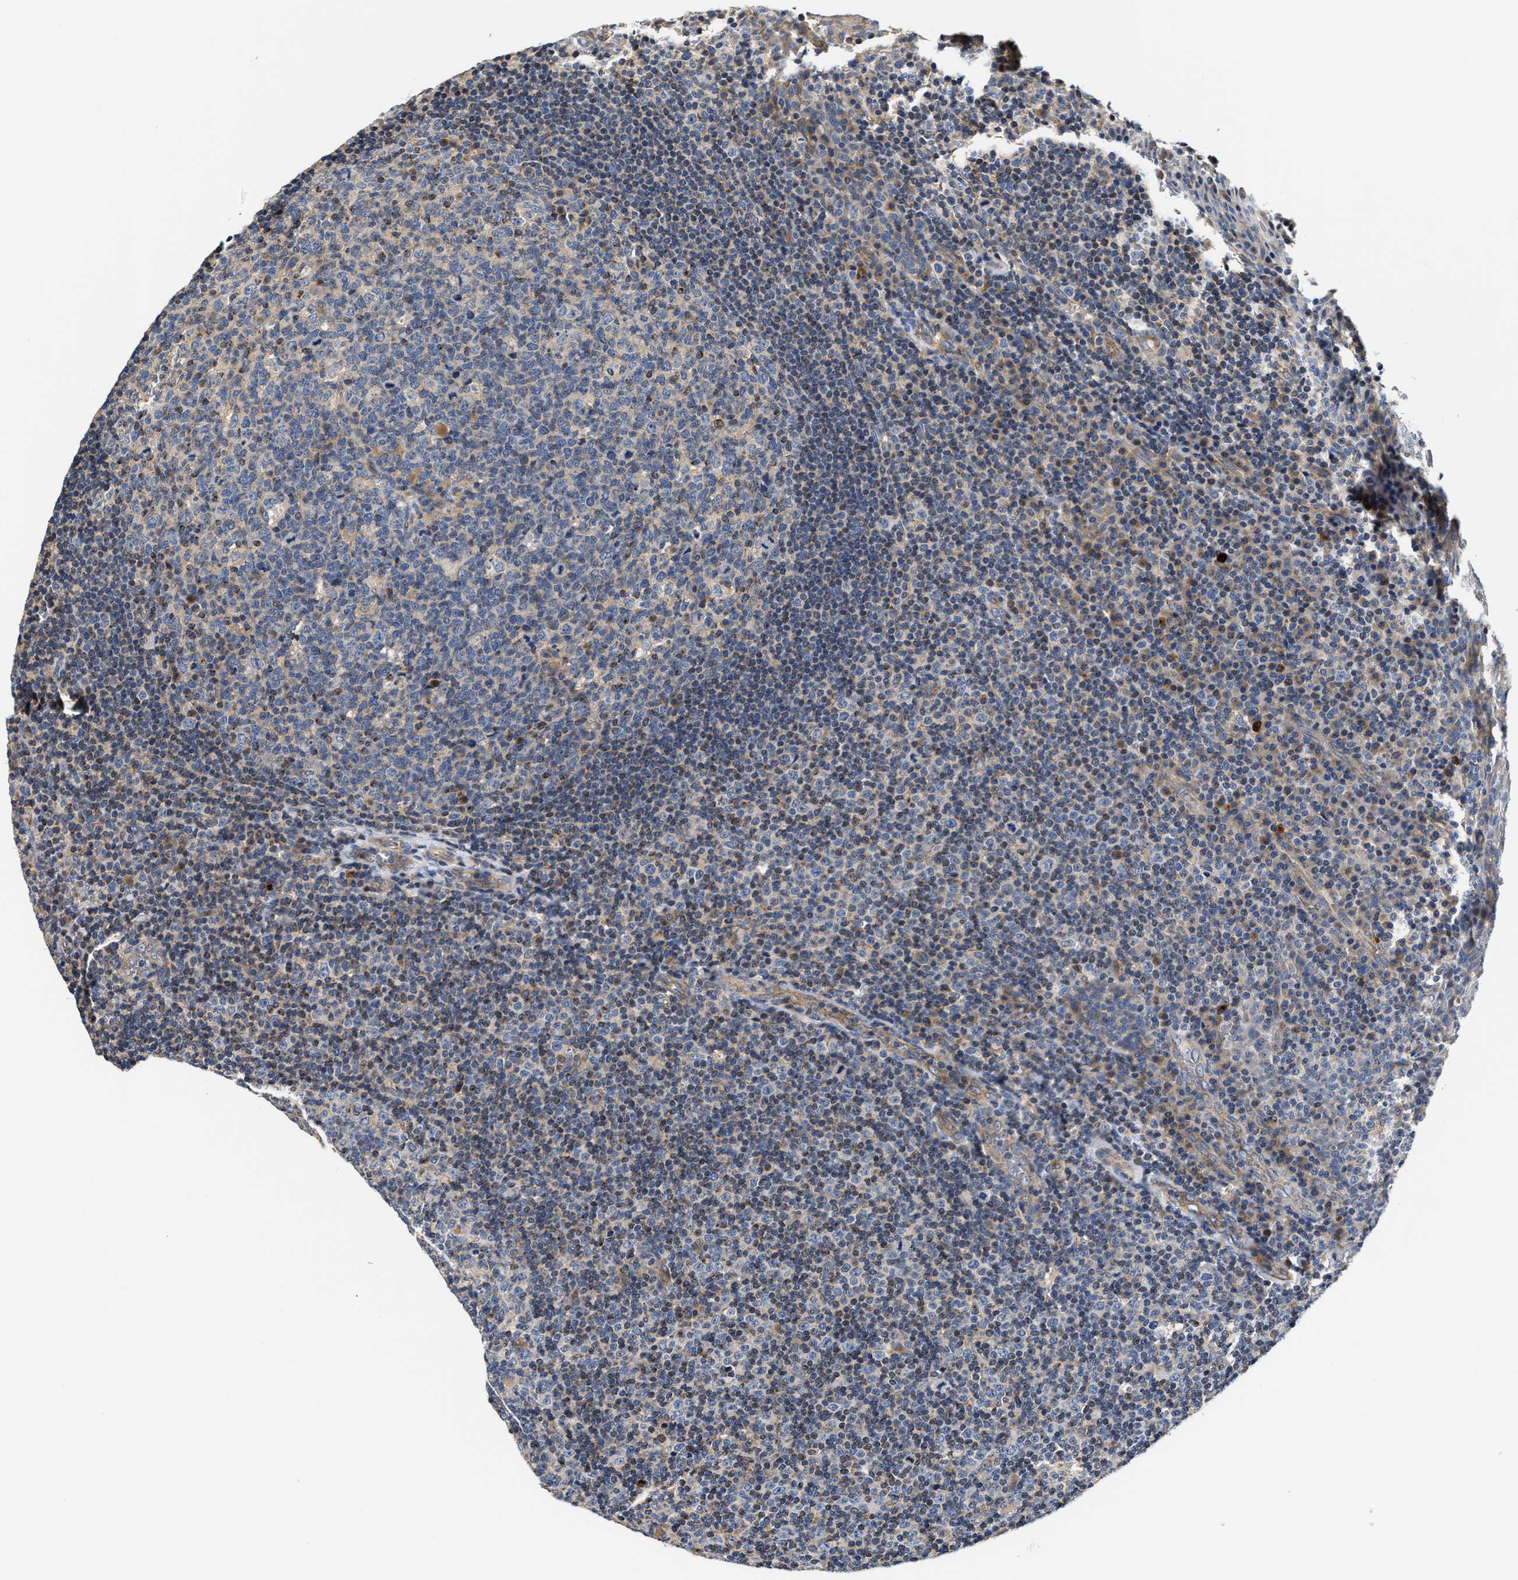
{"staining": {"intensity": "weak", "quantity": "<25%", "location": "cytoplasmic/membranous"}, "tissue": "tonsil", "cell_type": "Germinal center cells", "image_type": "normal", "snomed": [{"axis": "morphology", "description": "Normal tissue, NOS"}, {"axis": "topography", "description": "Tonsil"}], "caption": "A micrograph of human tonsil is negative for staining in germinal center cells. (DAB immunohistochemistry with hematoxylin counter stain).", "gene": "TEX2", "patient": {"sex": "male", "age": 17}}